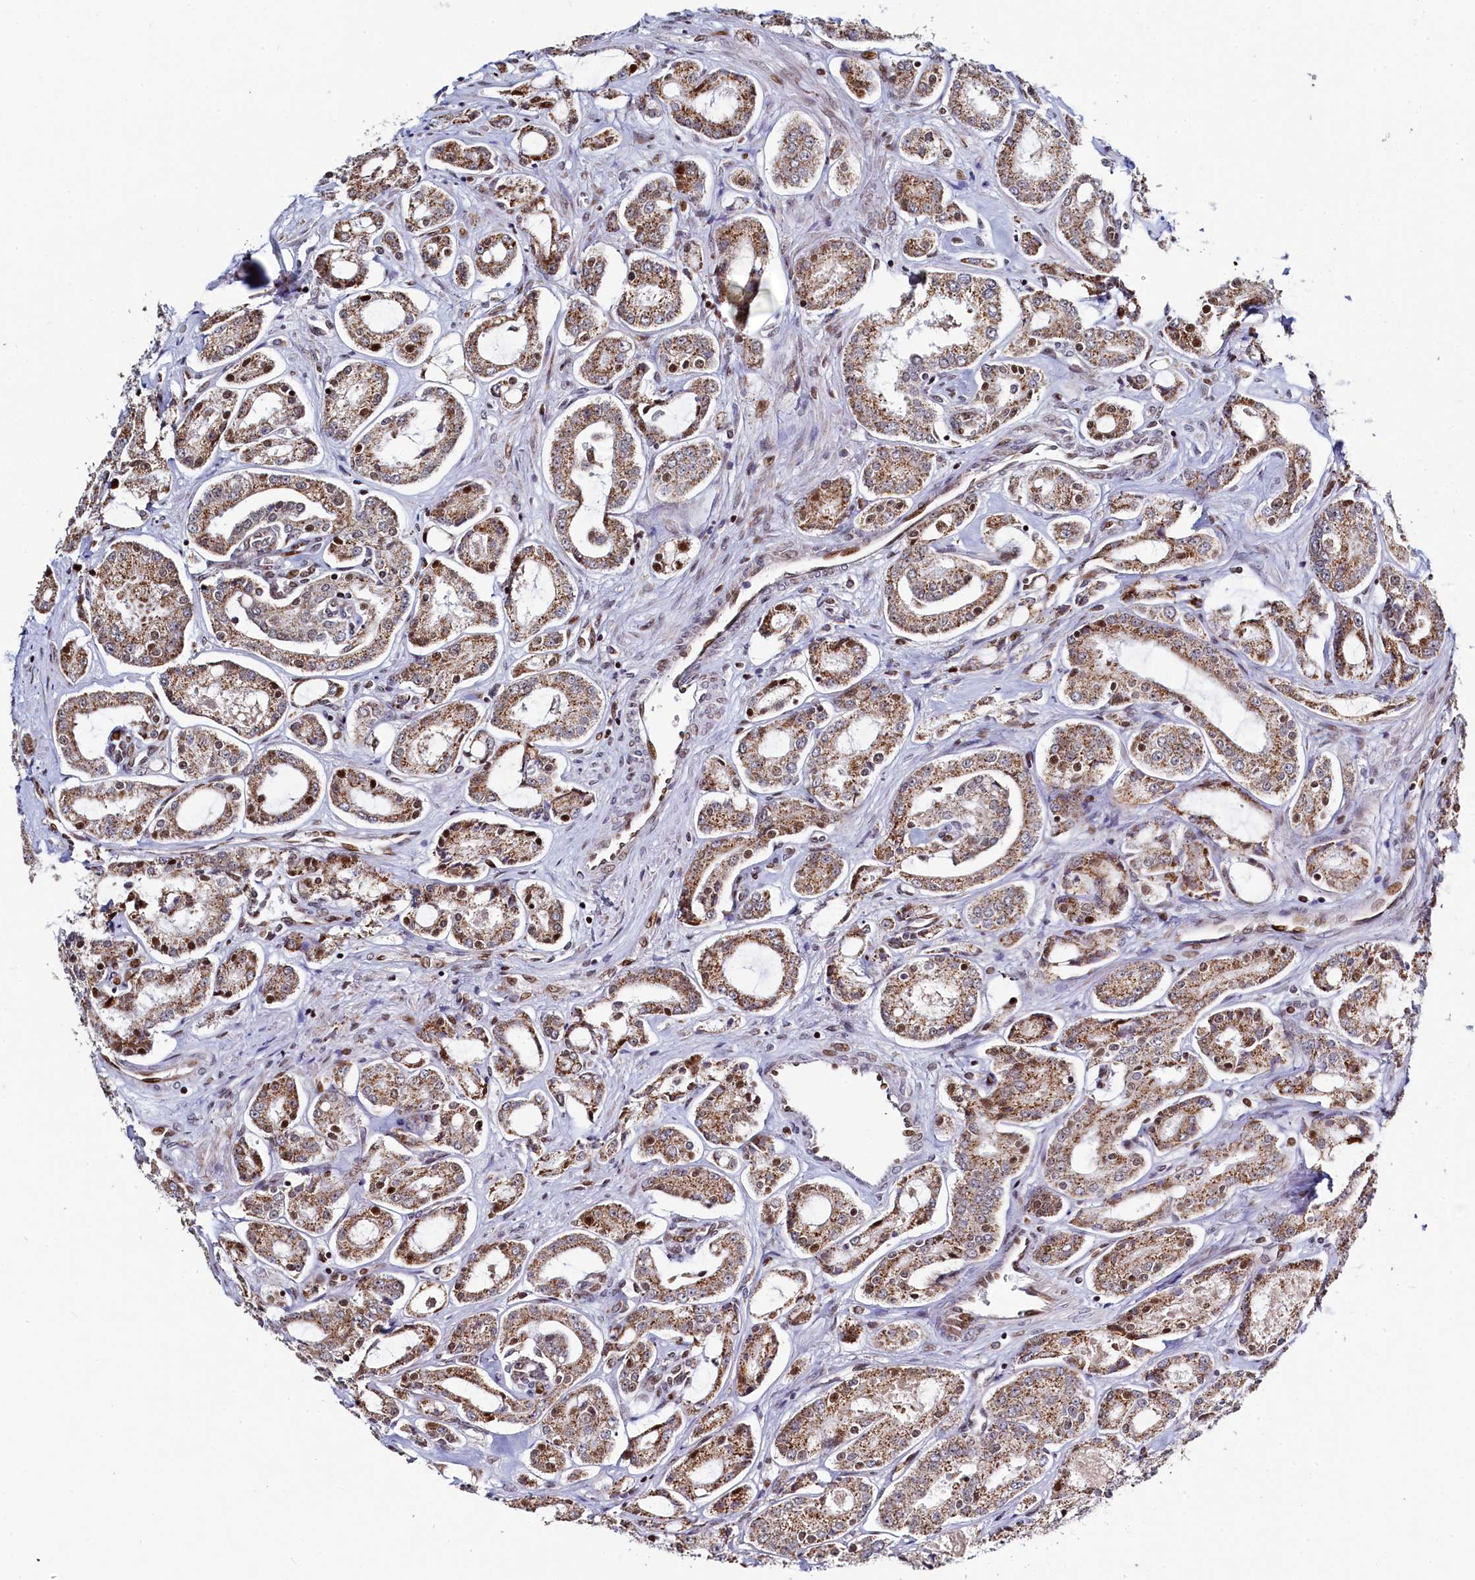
{"staining": {"intensity": "moderate", "quantity": ">75%", "location": "cytoplasmic/membranous"}, "tissue": "prostate cancer", "cell_type": "Tumor cells", "image_type": "cancer", "snomed": [{"axis": "morphology", "description": "Adenocarcinoma, Low grade"}, {"axis": "topography", "description": "Prostate"}], "caption": "Immunohistochemistry staining of prostate cancer (low-grade adenocarcinoma), which demonstrates medium levels of moderate cytoplasmic/membranous positivity in approximately >75% of tumor cells indicating moderate cytoplasmic/membranous protein staining. The staining was performed using DAB (brown) for protein detection and nuclei were counterstained in hematoxylin (blue).", "gene": "HDGFL3", "patient": {"sex": "male", "age": 68}}